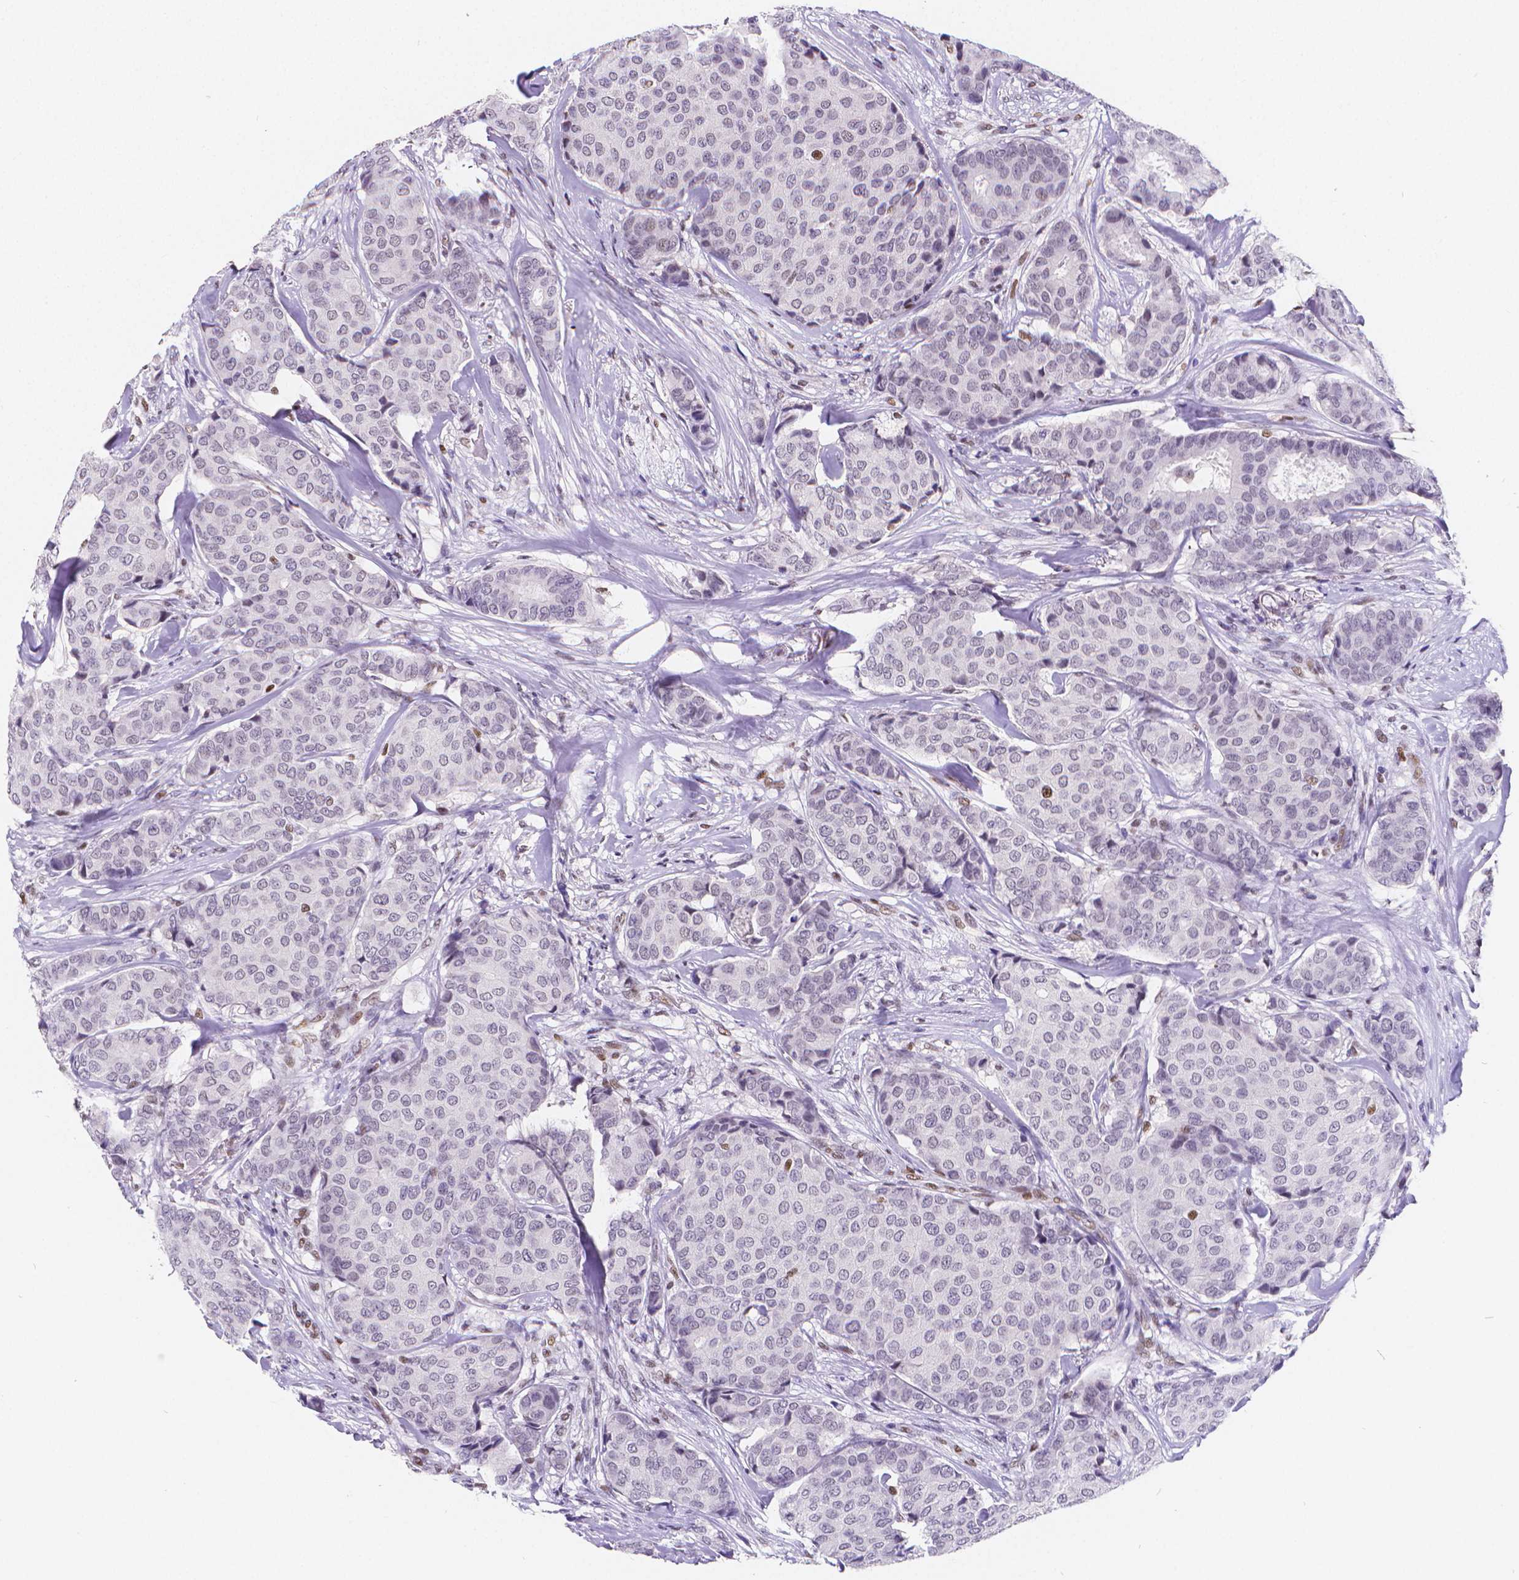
{"staining": {"intensity": "weak", "quantity": "<25%", "location": "nuclear"}, "tissue": "breast cancer", "cell_type": "Tumor cells", "image_type": "cancer", "snomed": [{"axis": "morphology", "description": "Duct carcinoma"}, {"axis": "topography", "description": "Breast"}], "caption": "DAB immunohistochemical staining of human intraductal carcinoma (breast) shows no significant expression in tumor cells. Nuclei are stained in blue.", "gene": "MEF2C", "patient": {"sex": "female", "age": 75}}